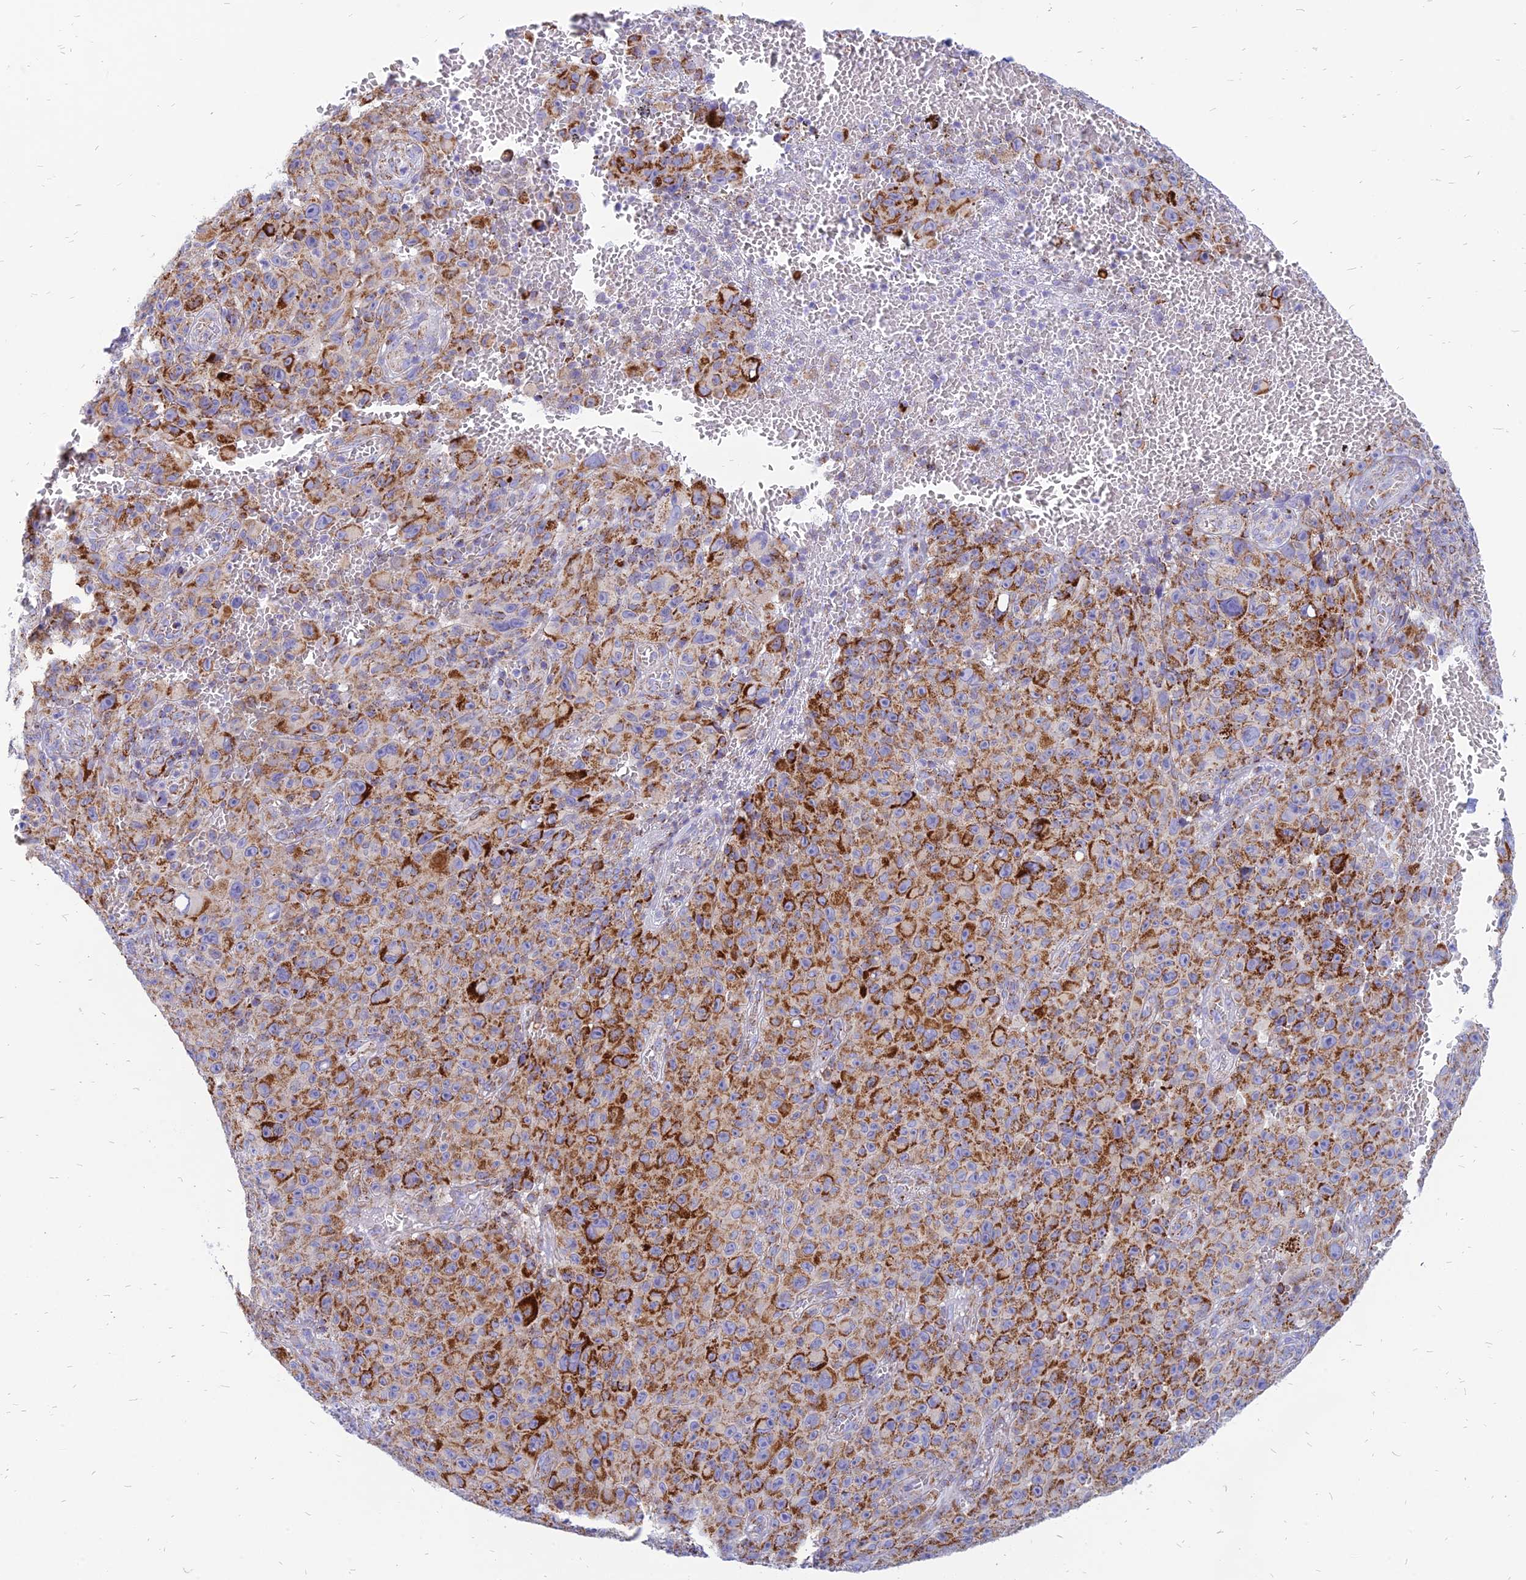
{"staining": {"intensity": "strong", "quantity": "25%-75%", "location": "cytoplasmic/membranous"}, "tissue": "melanoma", "cell_type": "Tumor cells", "image_type": "cancer", "snomed": [{"axis": "morphology", "description": "Malignant melanoma, NOS"}, {"axis": "topography", "description": "Skin"}], "caption": "IHC of malignant melanoma demonstrates high levels of strong cytoplasmic/membranous expression in about 25%-75% of tumor cells.", "gene": "PACC1", "patient": {"sex": "female", "age": 82}}